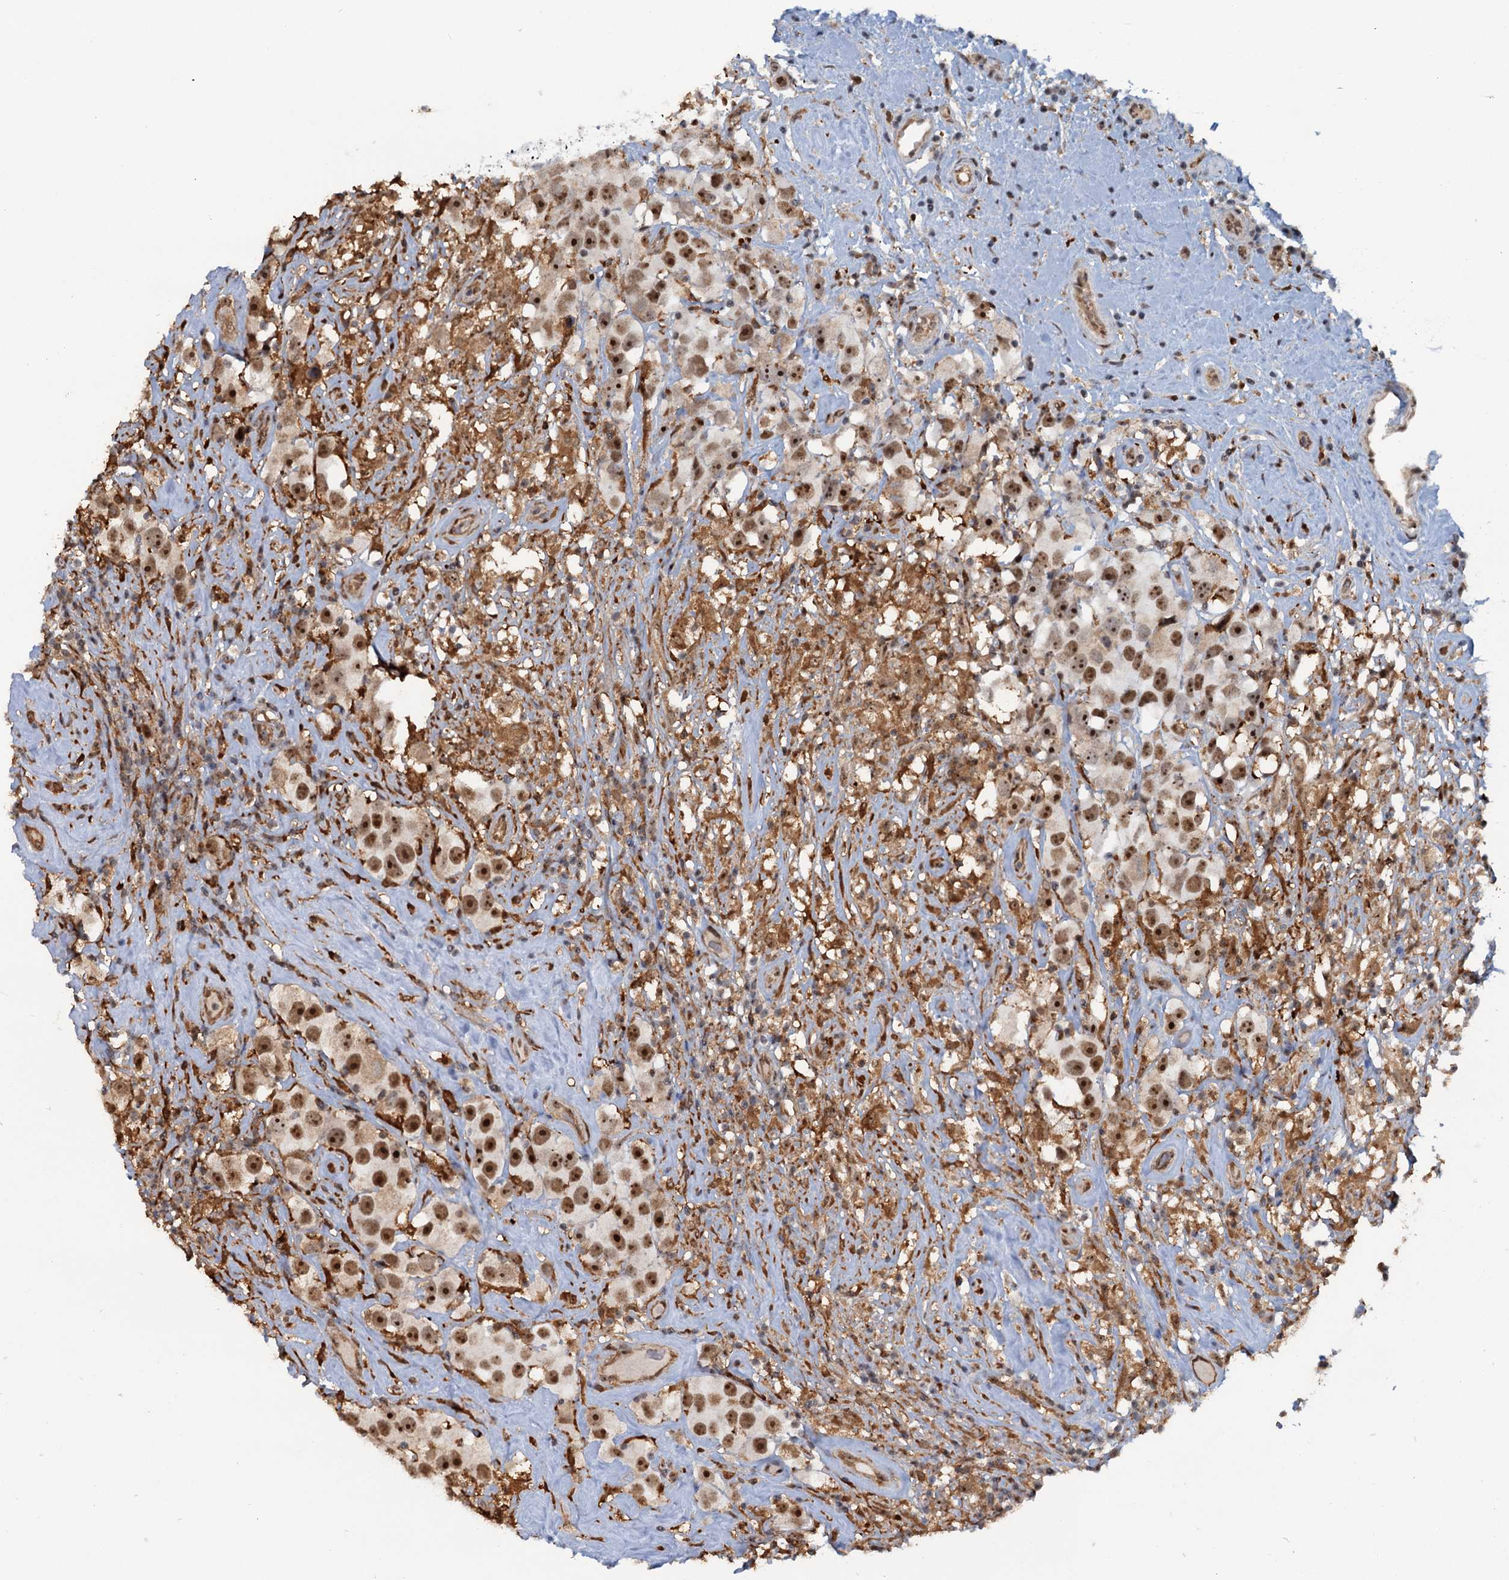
{"staining": {"intensity": "strong", "quantity": ">75%", "location": "nuclear"}, "tissue": "testis cancer", "cell_type": "Tumor cells", "image_type": "cancer", "snomed": [{"axis": "morphology", "description": "Seminoma, NOS"}, {"axis": "topography", "description": "Testis"}], "caption": "This histopathology image displays IHC staining of human testis seminoma, with high strong nuclear positivity in approximately >75% of tumor cells.", "gene": "C1D", "patient": {"sex": "male", "age": 49}}